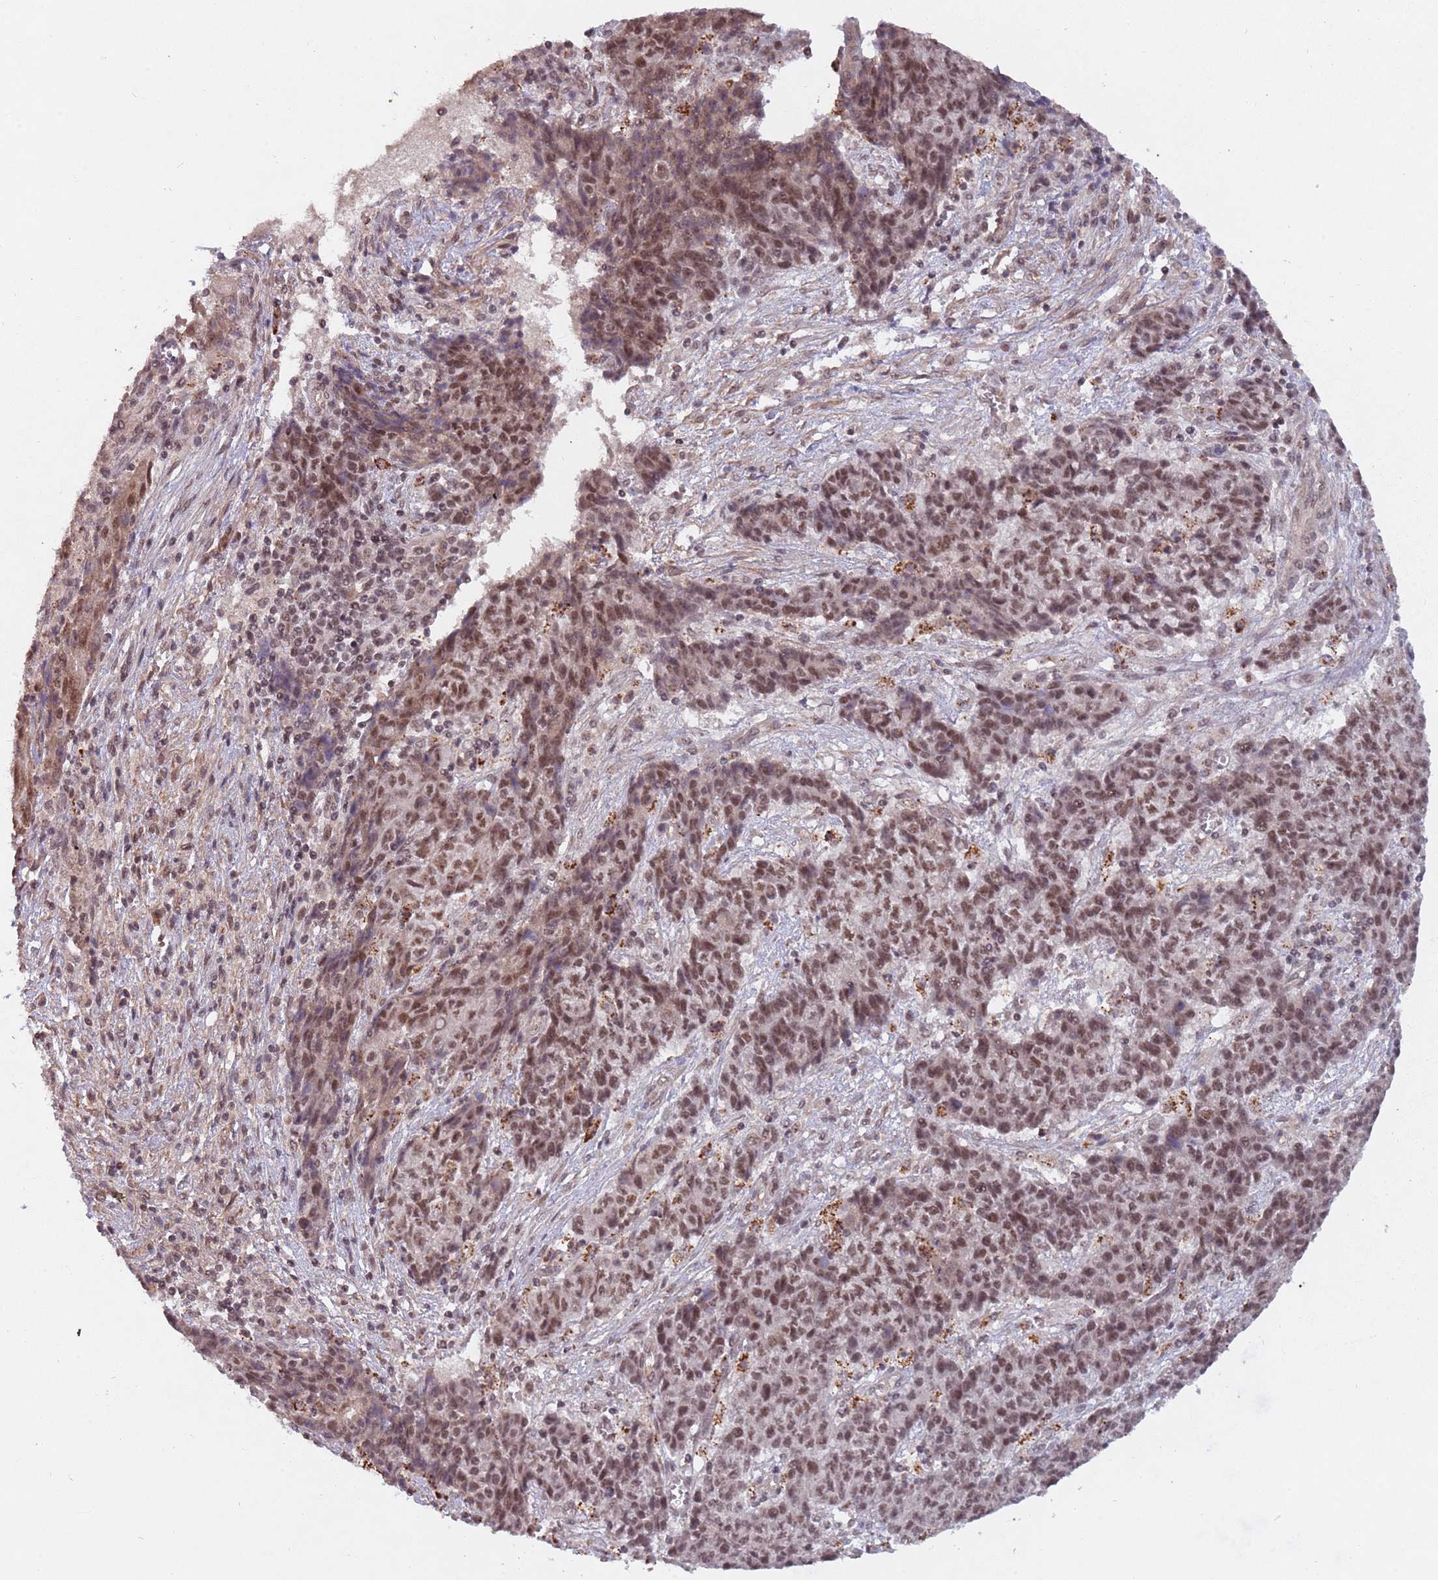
{"staining": {"intensity": "moderate", "quantity": ">75%", "location": "nuclear"}, "tissue": "ovarian cancer", "cell_type": "Tumor cells", "image_type": "cancer", "snomed": [{"axis": "morphology", "description": "Carcinoma, endometroid"}, {"axis": "topography", "description": "Ovary"}], "caption": "Protein analysis of ovarian cancer (endometroid carcinoma) tissue reveals moderate nuclear expression in about >75% of tumor cells.", "gene": "SUDS3", "patient": {"sex": "female", "age": 42}}